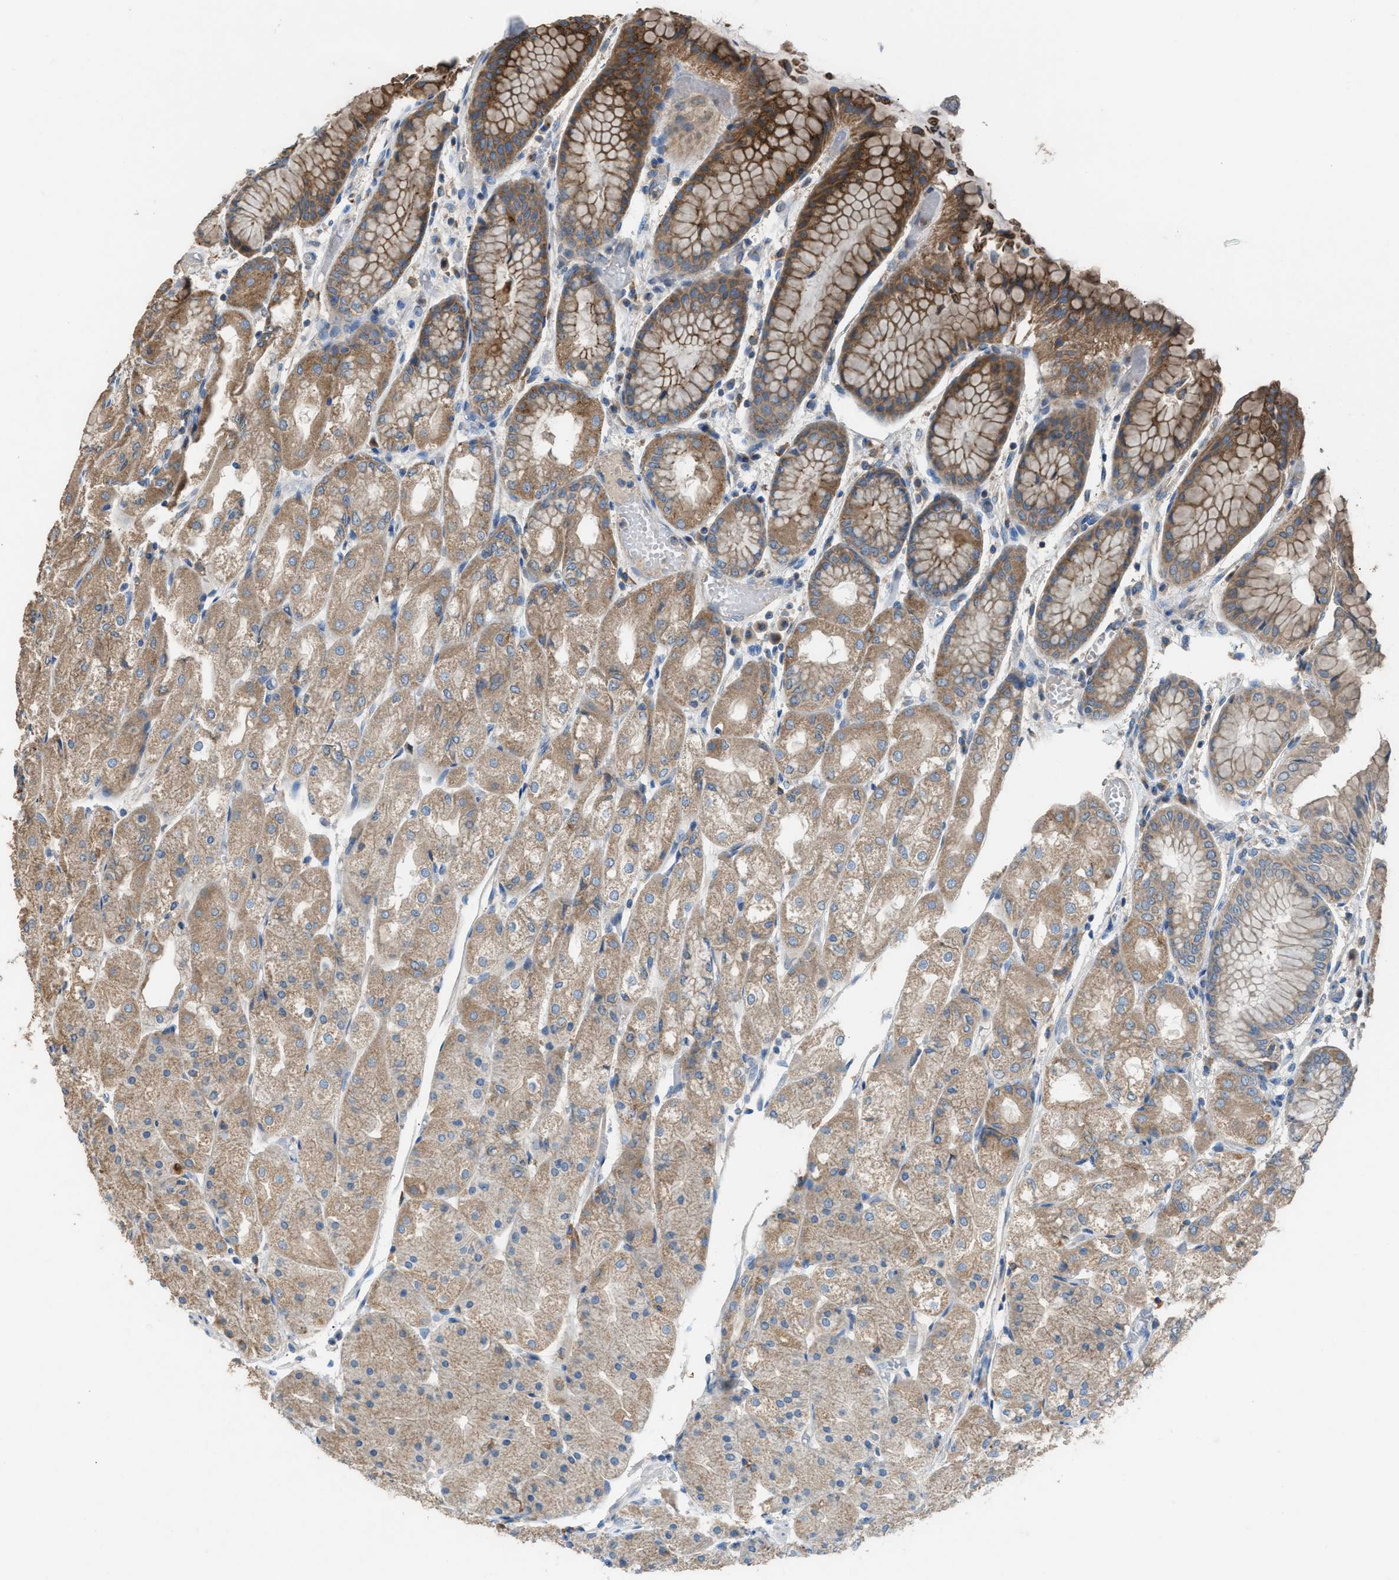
{"staining": {"intensity": "moderate", "quantity": ">75%", "location": "cytoplasmic/membranous"}, "tissue": "stomach", "cell_type": "Glandular cells", "image_type": "normal", "snomed": [{"axis": "morphology", "description": "Normal tissue, NOS"}, {"axis": "topography", "description": "Stomach, upper"}], "caption": "High-magnification brightfield microscopy of normal stomach stained with DAB (3,3'-diaminobenzidine) (brown) and counterstained with hematoxylin (blue). glandular cells exhibit moderate cytoplasmic/membranous staining is identified in about>75% of cells.", "gene": "TPK1", "patient": {"sex": "male", "age": 72}}